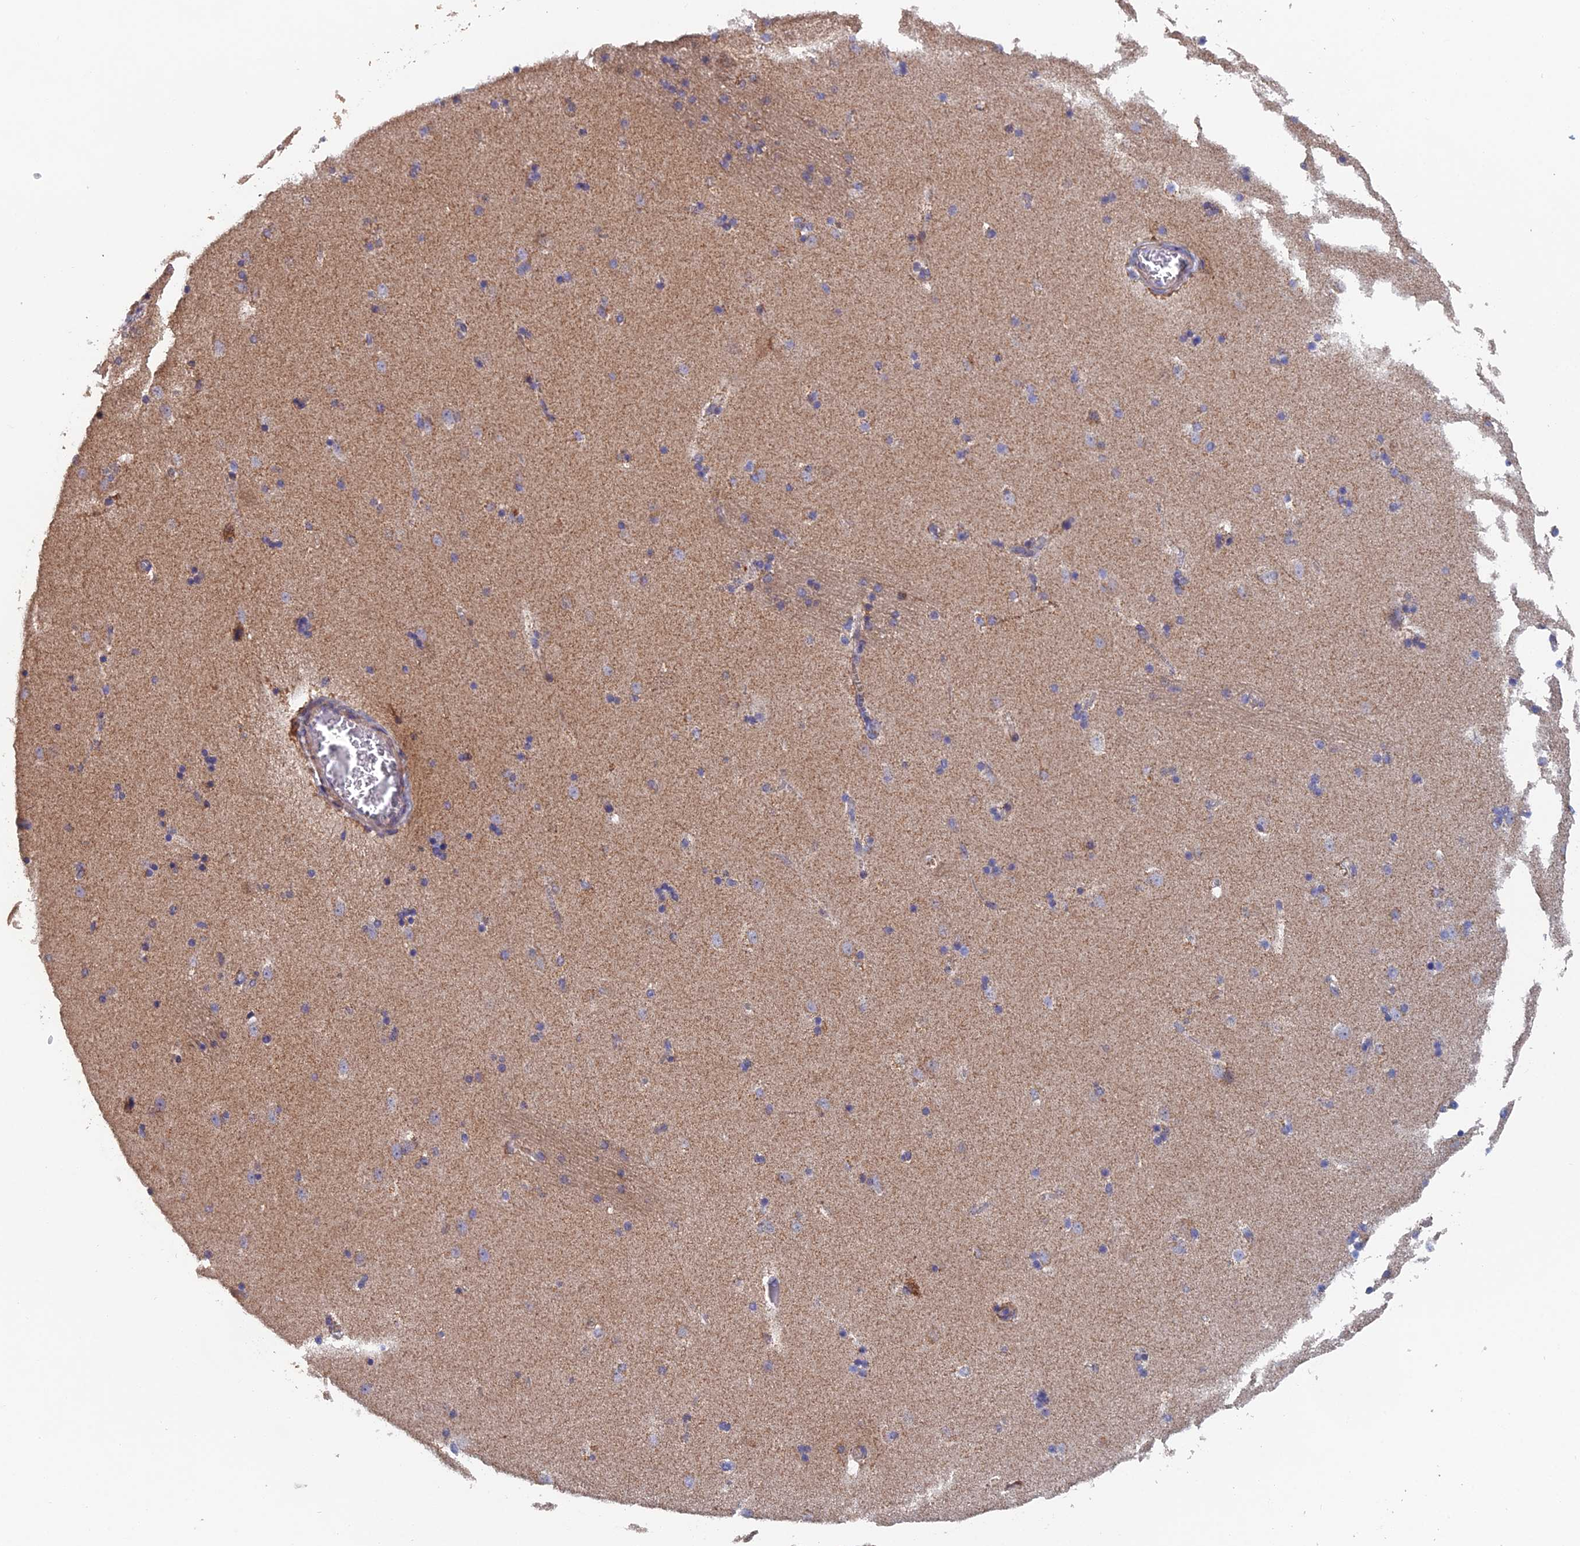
{"staining": {"intensity": "moderate", "quantity": "<25%", "location": "cytoplasmic/membranous"}, "tissue": "caudate", "cell_type": "Glial cells", "image_type": "normal", "snomed": [{"axis": "morphology", "description": "Normal tissue, NOS"}, {"axis": "topography", "description": "Lateral ventricle wall"}], "caption": "Immunohistochemistry (IHC) (DAB) staining of benign caudate shows moderate cytoplasmic/membranous protein expression in approximately <25% of glial cells.", "gene": "ECSIT", "patient": {"sex": "male", "age": 45}}